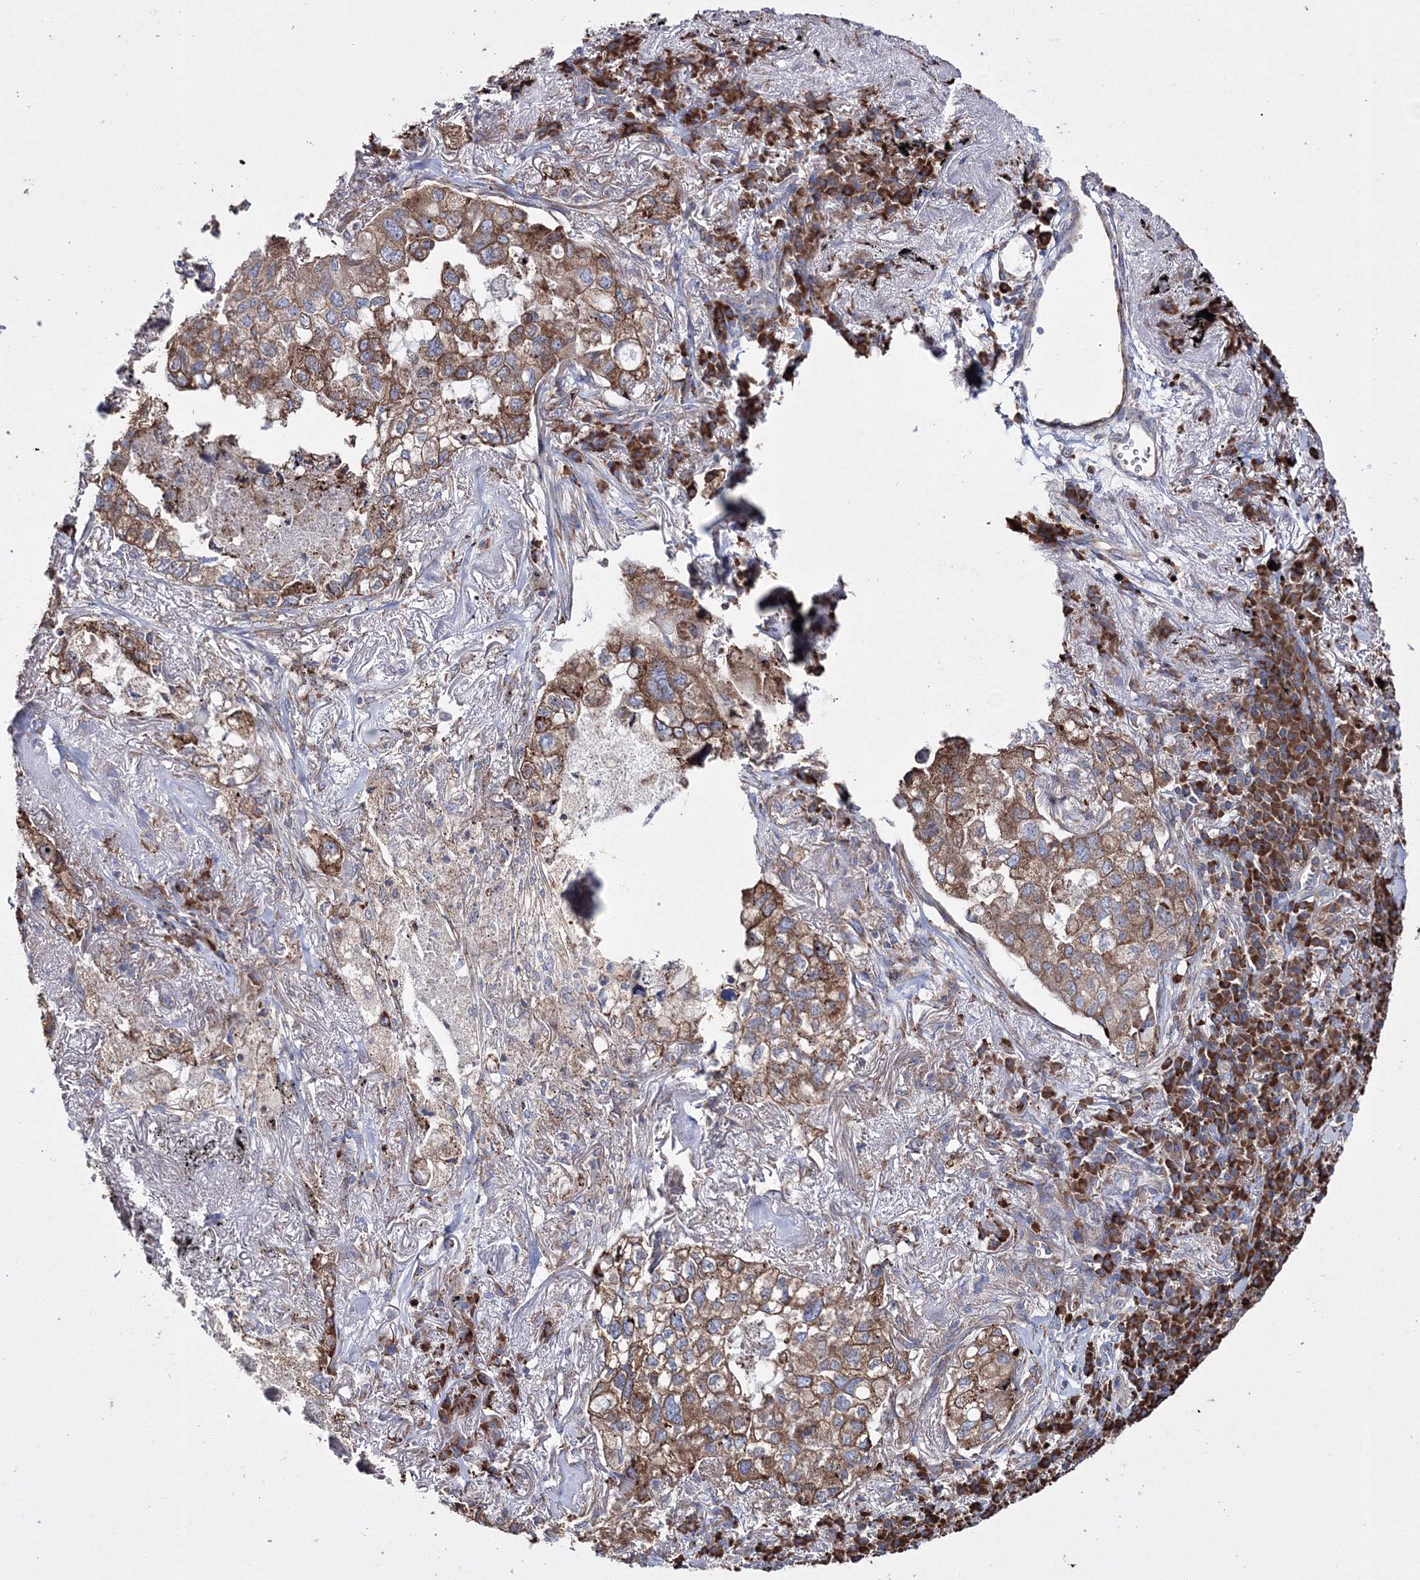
{"staining": {"intensity": "moderate", "quantity": ">75%", "location": "cytoplasmic/membranous"}, "tissue": "lung cancer", "cell_type": "Tumor cells", "image_type": "cancer", "snomed": [{"axis": "morphology", "description": "Adenocarcinoma, NOS"}, {"axis": "topography", "description": "Lung"}], "caption": "Protein expression analysis of human lung cancer (adenocarcinoma) reveals moderate cytoplasmic/membranous positivity in about >75% of tumor cells.", "gene": "VPS8", "patient": {"sex": "male", "age": 65}}